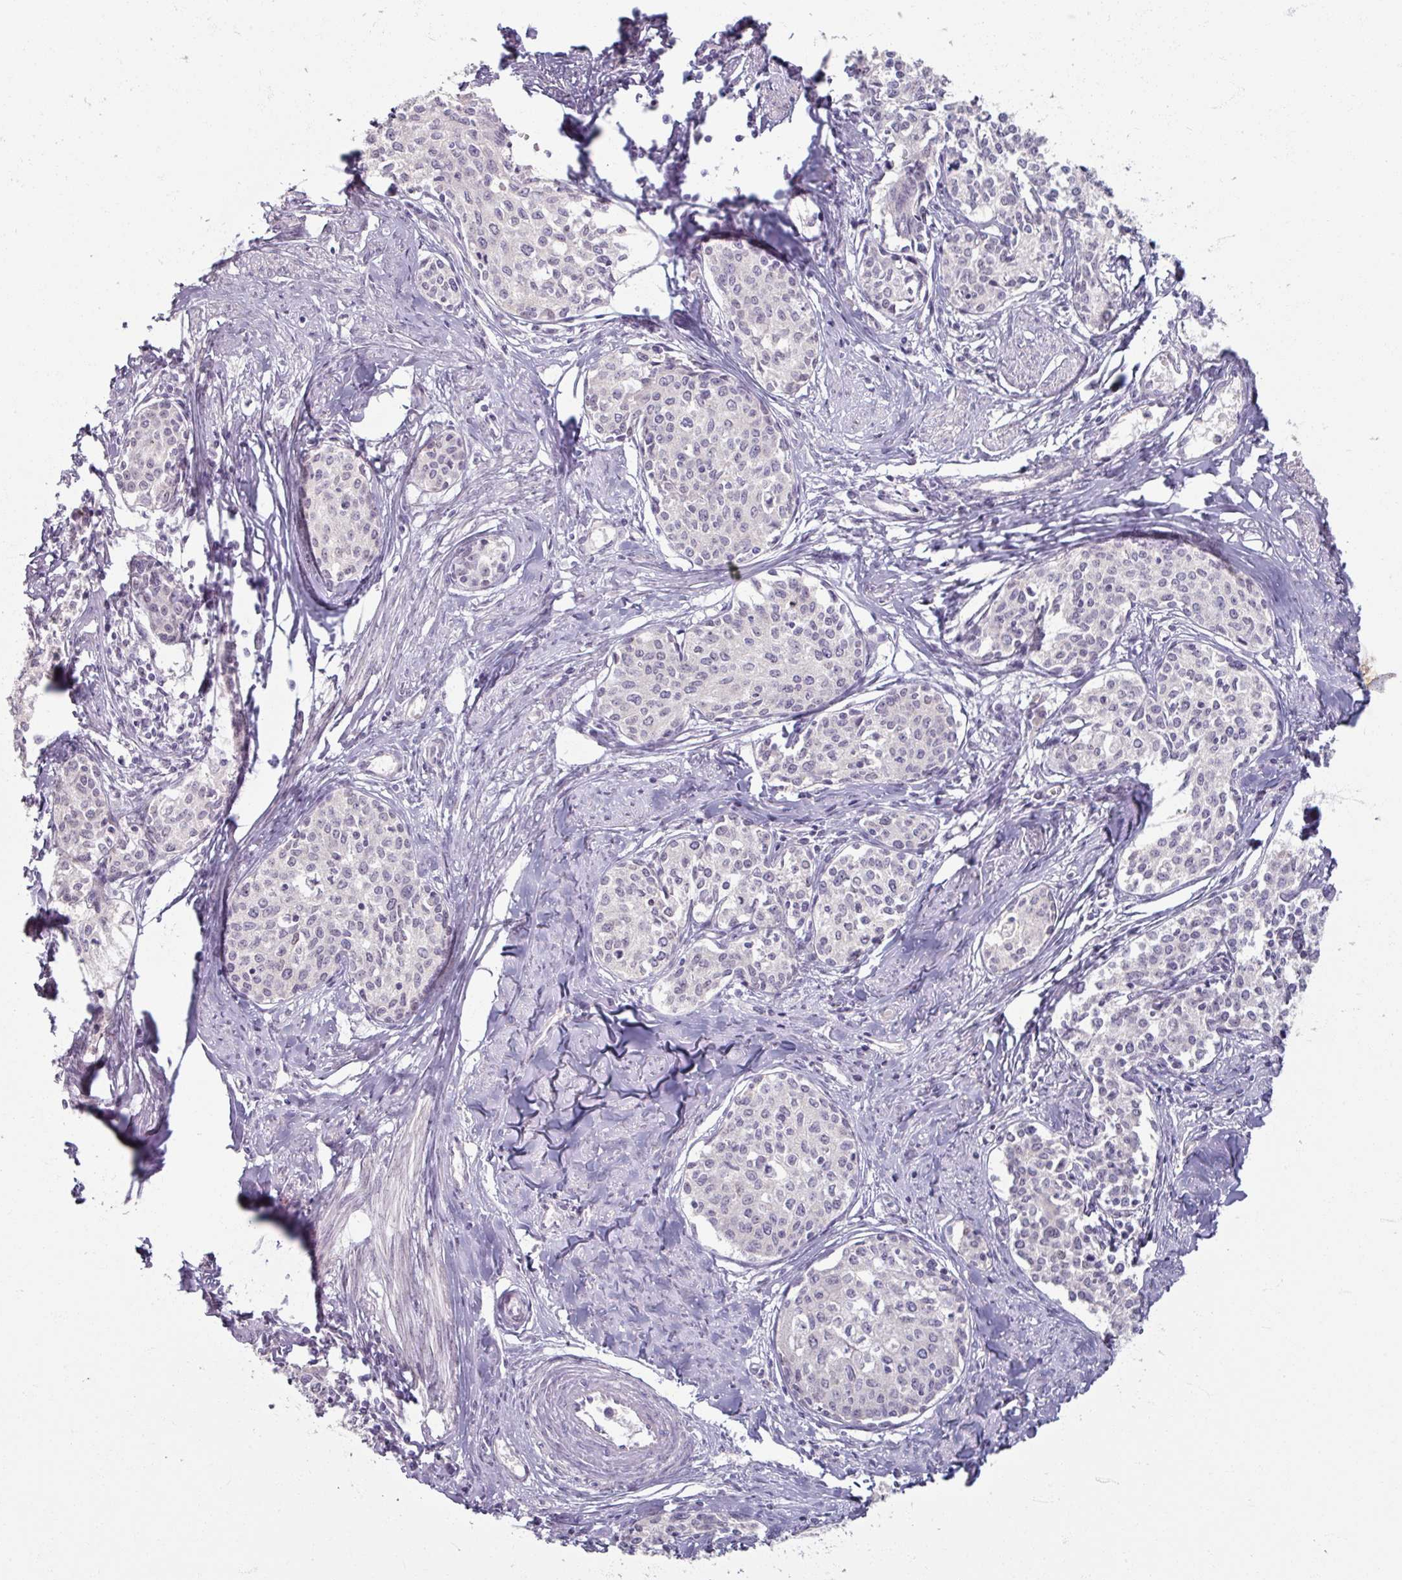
{"staining": {"intensity": "negative", "quantity": "none", "location": "none"}, "tissue": "cervical cancer", "cell_type": "Tumor cells", "image_type": "cancer", "snomed": [{"axis": "morphology", "description": "Squamous cell carcinoma, NOS"}, {"axis": "morphology", "description": "Adenocarcinoma, NOS"}, {"axis": "topography", "description": "Cervix"}], "caption": "Tumor cells show no significant protein positivity in cervical cancer. (DAB (3,3'-diaminobenzidine) immunohistochemistry (IHC), high magnification).", "gene": "SOX11", "patient": {"sex": "female", "age": 52}}